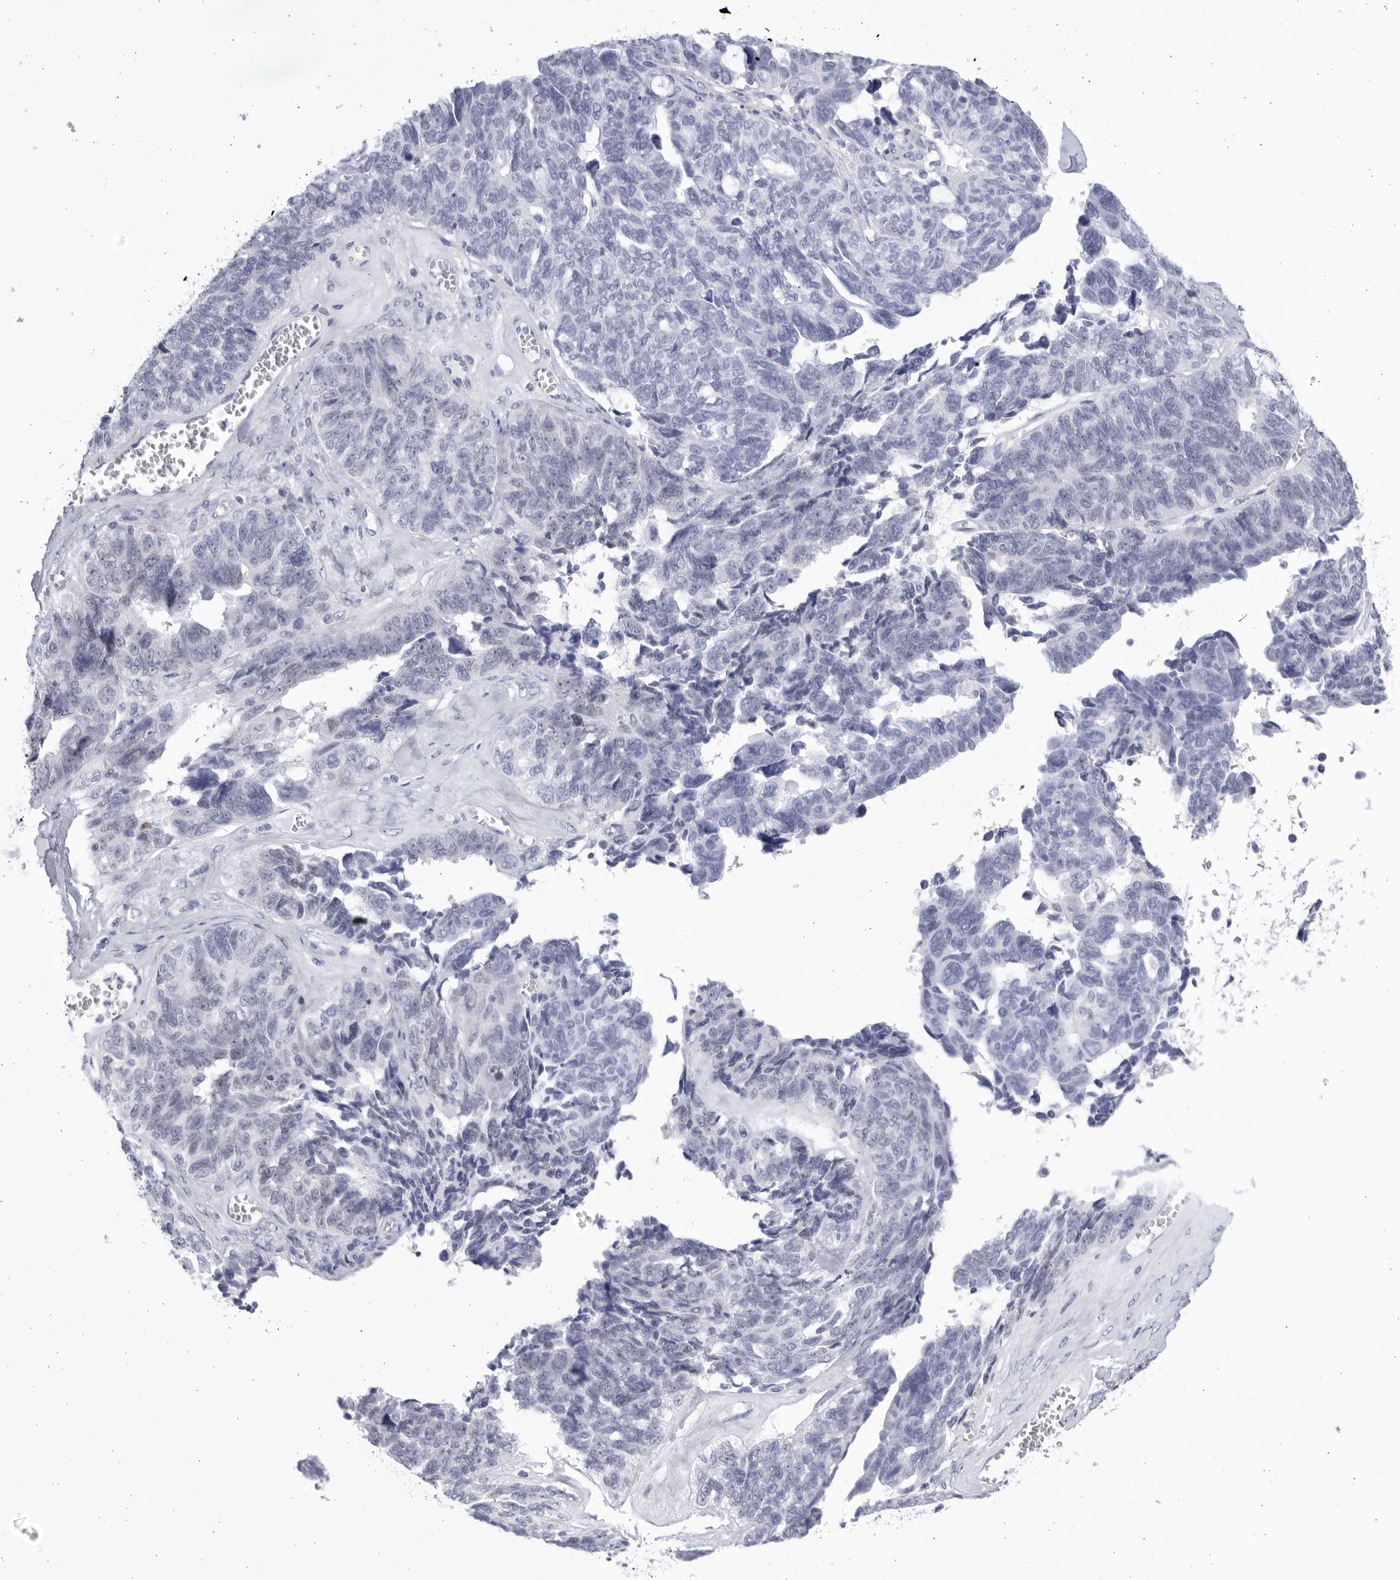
{"staining": {"intensity": "negative", "quantity": "none", "location": "none"}, "tissue": "ovarian cancer", "cell_type": "Tumor cells", "image_type": "cancer", "snomed": [{"axis": "morphology", "description": "Cystadenocarcinoma, serous, NOS"}, {"axis": "topography", "description": "Ovary"}], "caption": "This is an immunohistochemistry (IHC) micrograph of human ovarian cancer (serous cystadenocarcinoma). There is no staining in tumor cells.", "gene": "CCDC181", "patient": {"sex": "female", "age": 79}}